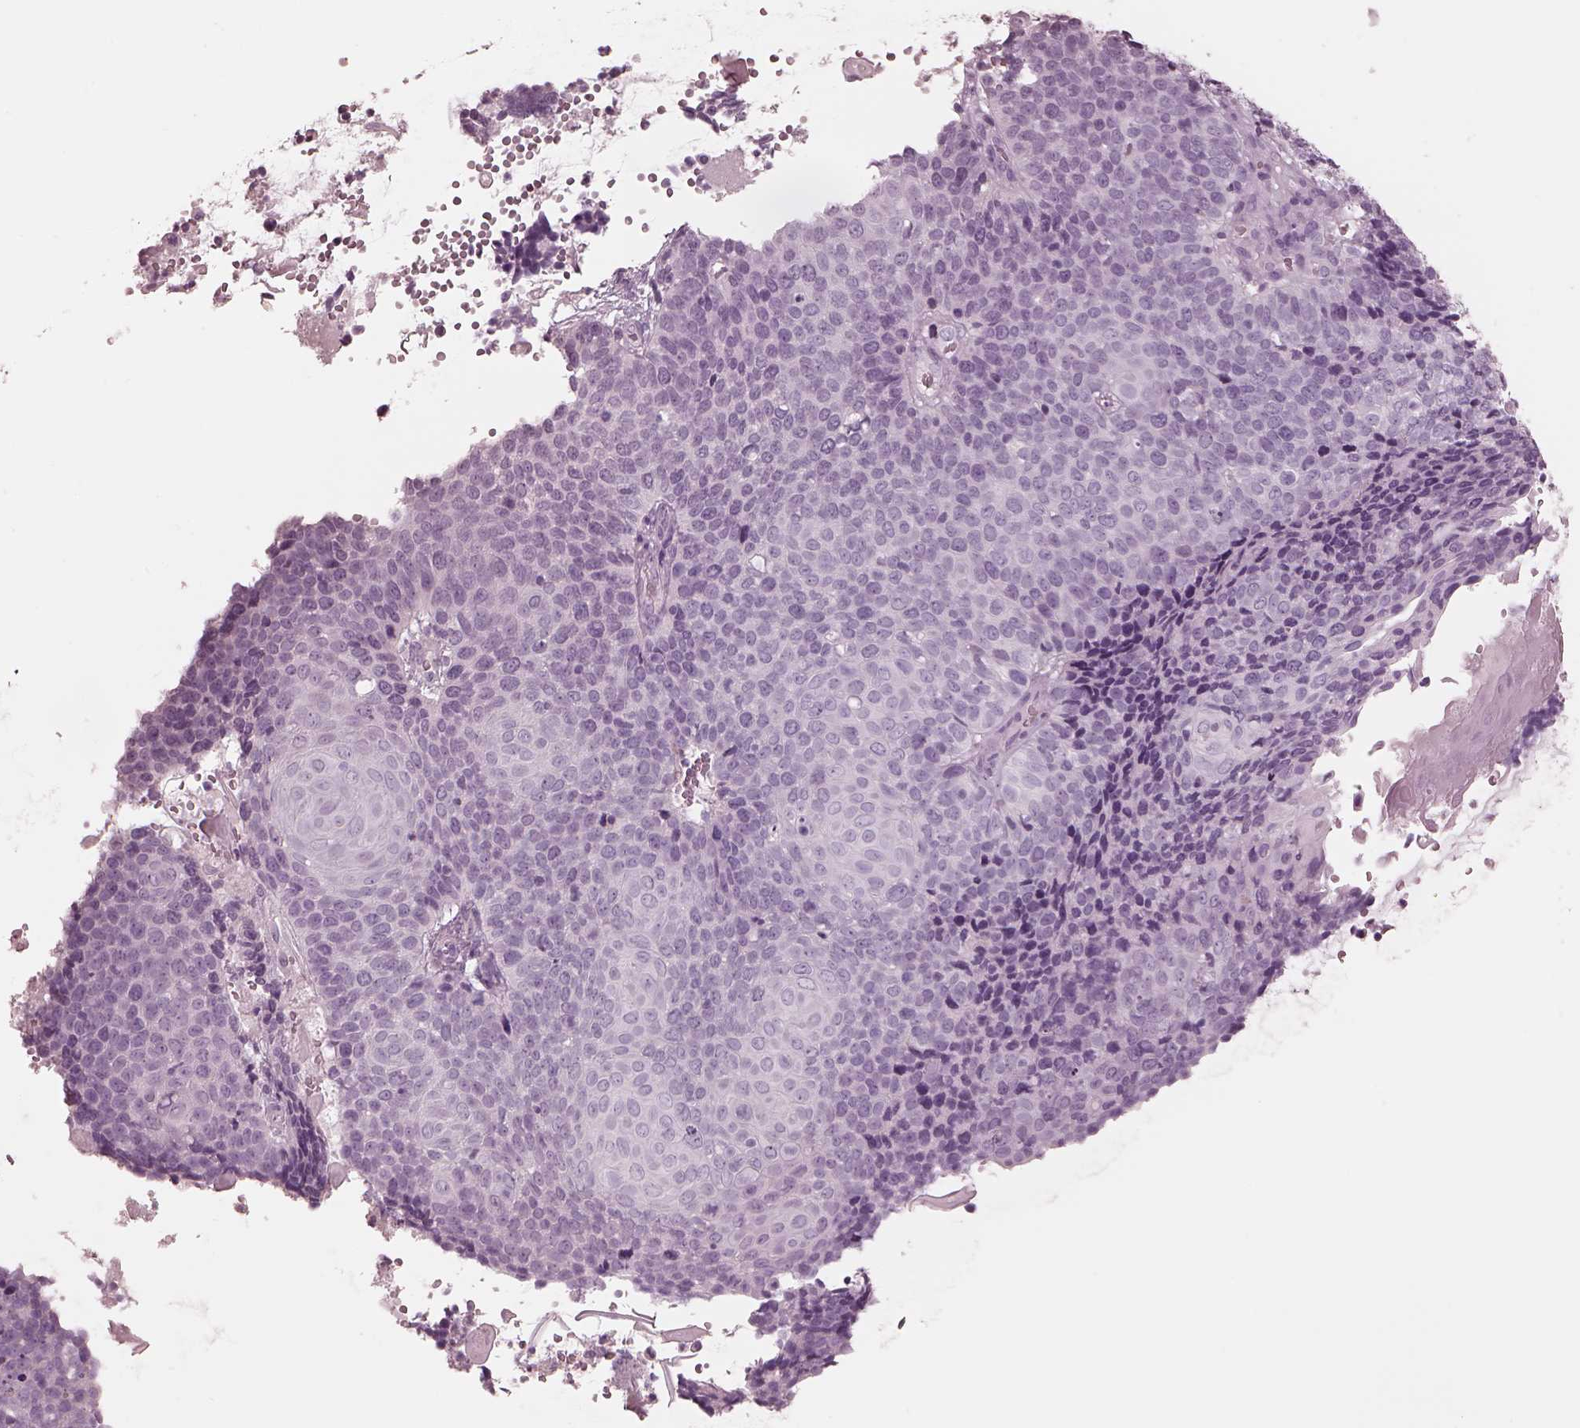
{"staining": {"intensity": "negative", "quantity": "none", "location": "none"}, "tissue": "cervical cancer", "cell_type": "Tumor cells", "image_type": "cancer", "snomed": [{"axis": "morphology", "description": "Squamous cell carcinoma, NOS"}, {"axis": "topography", "description": "Cervix"}], "caption": "A micrograph of cervical cancer (squamous cell carcinoma) stained for a protein shows no brown staining in tumor cells.", "gene": "CADM2", "patient": {"sex": "female", "age": 39}}